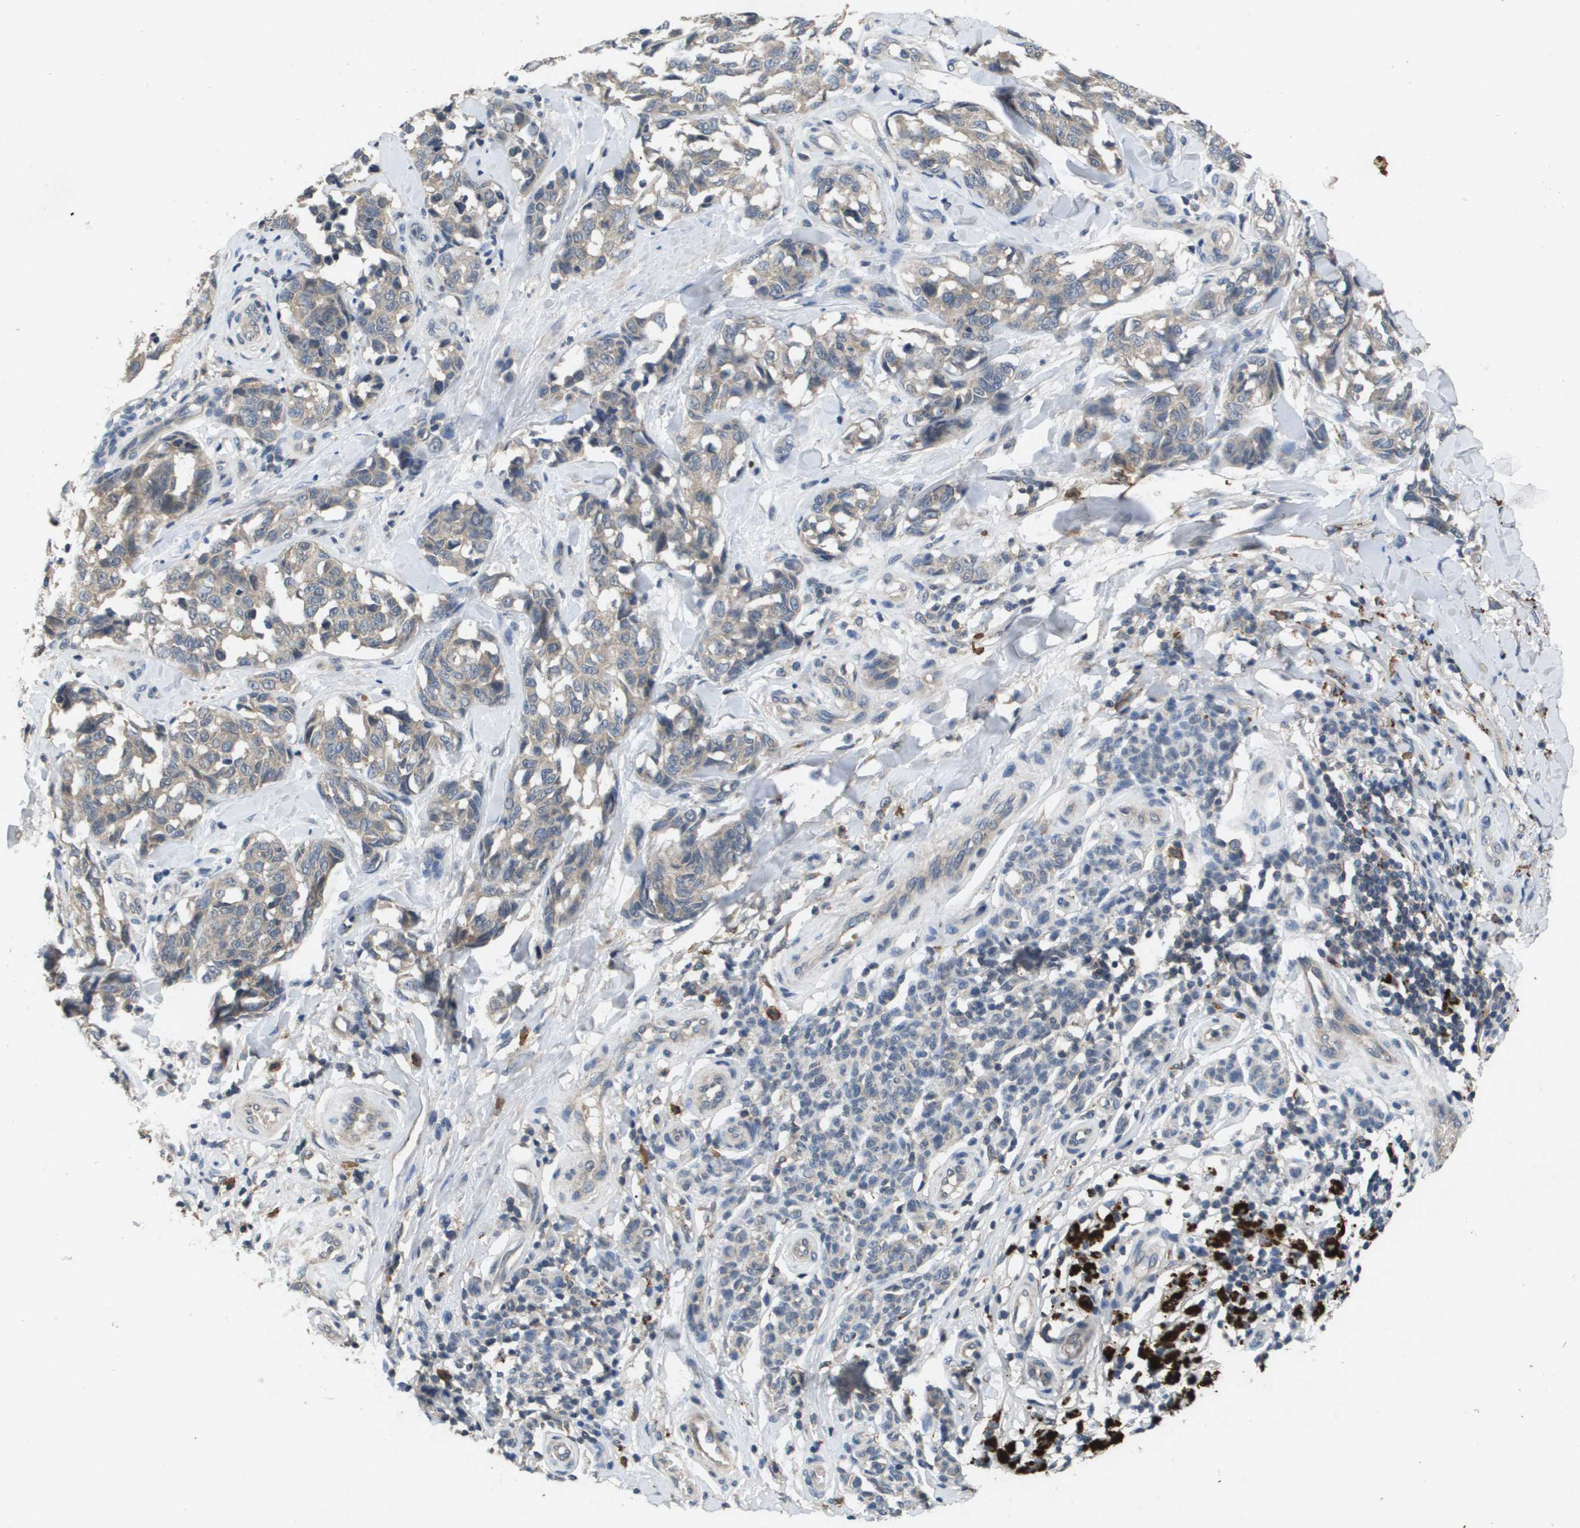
{"staining": {"intensity": "weak", "quantity": "<25%", "location": "cytoplasmic/membranous"}, "tissue": "melanoma", "cell_type": "Tumor cells", "image_type": "cancer", "snomed": [{"axis": "morphology", "description": "Malignant melanoma, NOS"}, {"axis": "topography", "description": "Skin"}], "caption": "Tumor cells show no significant protein positivity in malignant melanoma.", "gene": "PROC", "patient": {"sex": "female", "age": 64}}